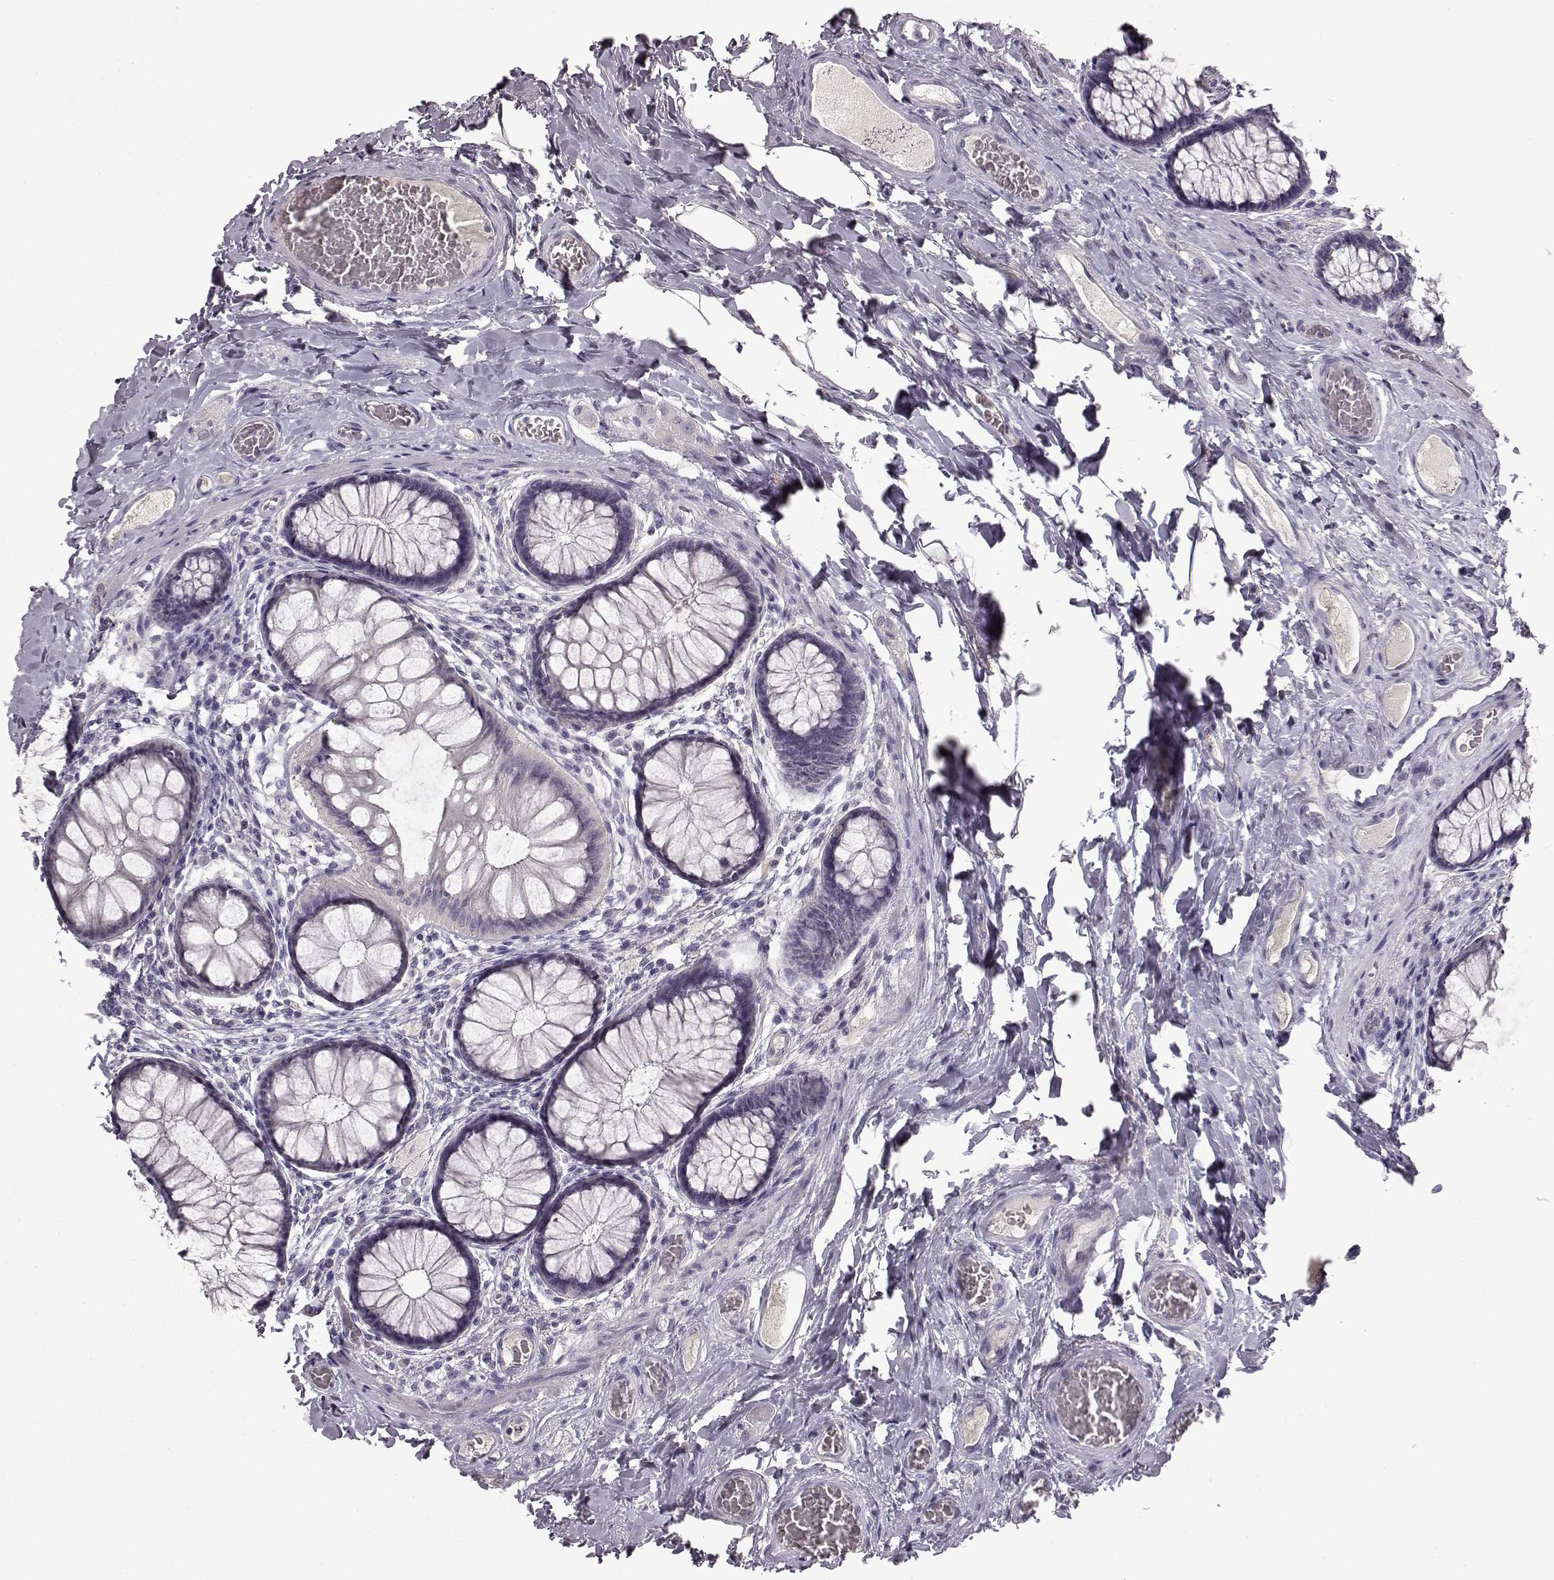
{"staining": {"intensity": "negative", "quantity": "none", "location": "none"}, "tissue": "colon", "cell_type": "Endothelial cells", "image_type": "normal", "snomed": [{"axis": "morphology", "description": "Normal tissue, NOS"}, {"axis": "topography", "description": "Colon"}], "caption": "This is an immunohistochemistry image of normal human colon. There is no expression in endothelial cells.", "gene": "SPAG17", "patient": {"sex": "female", "age": 65}}